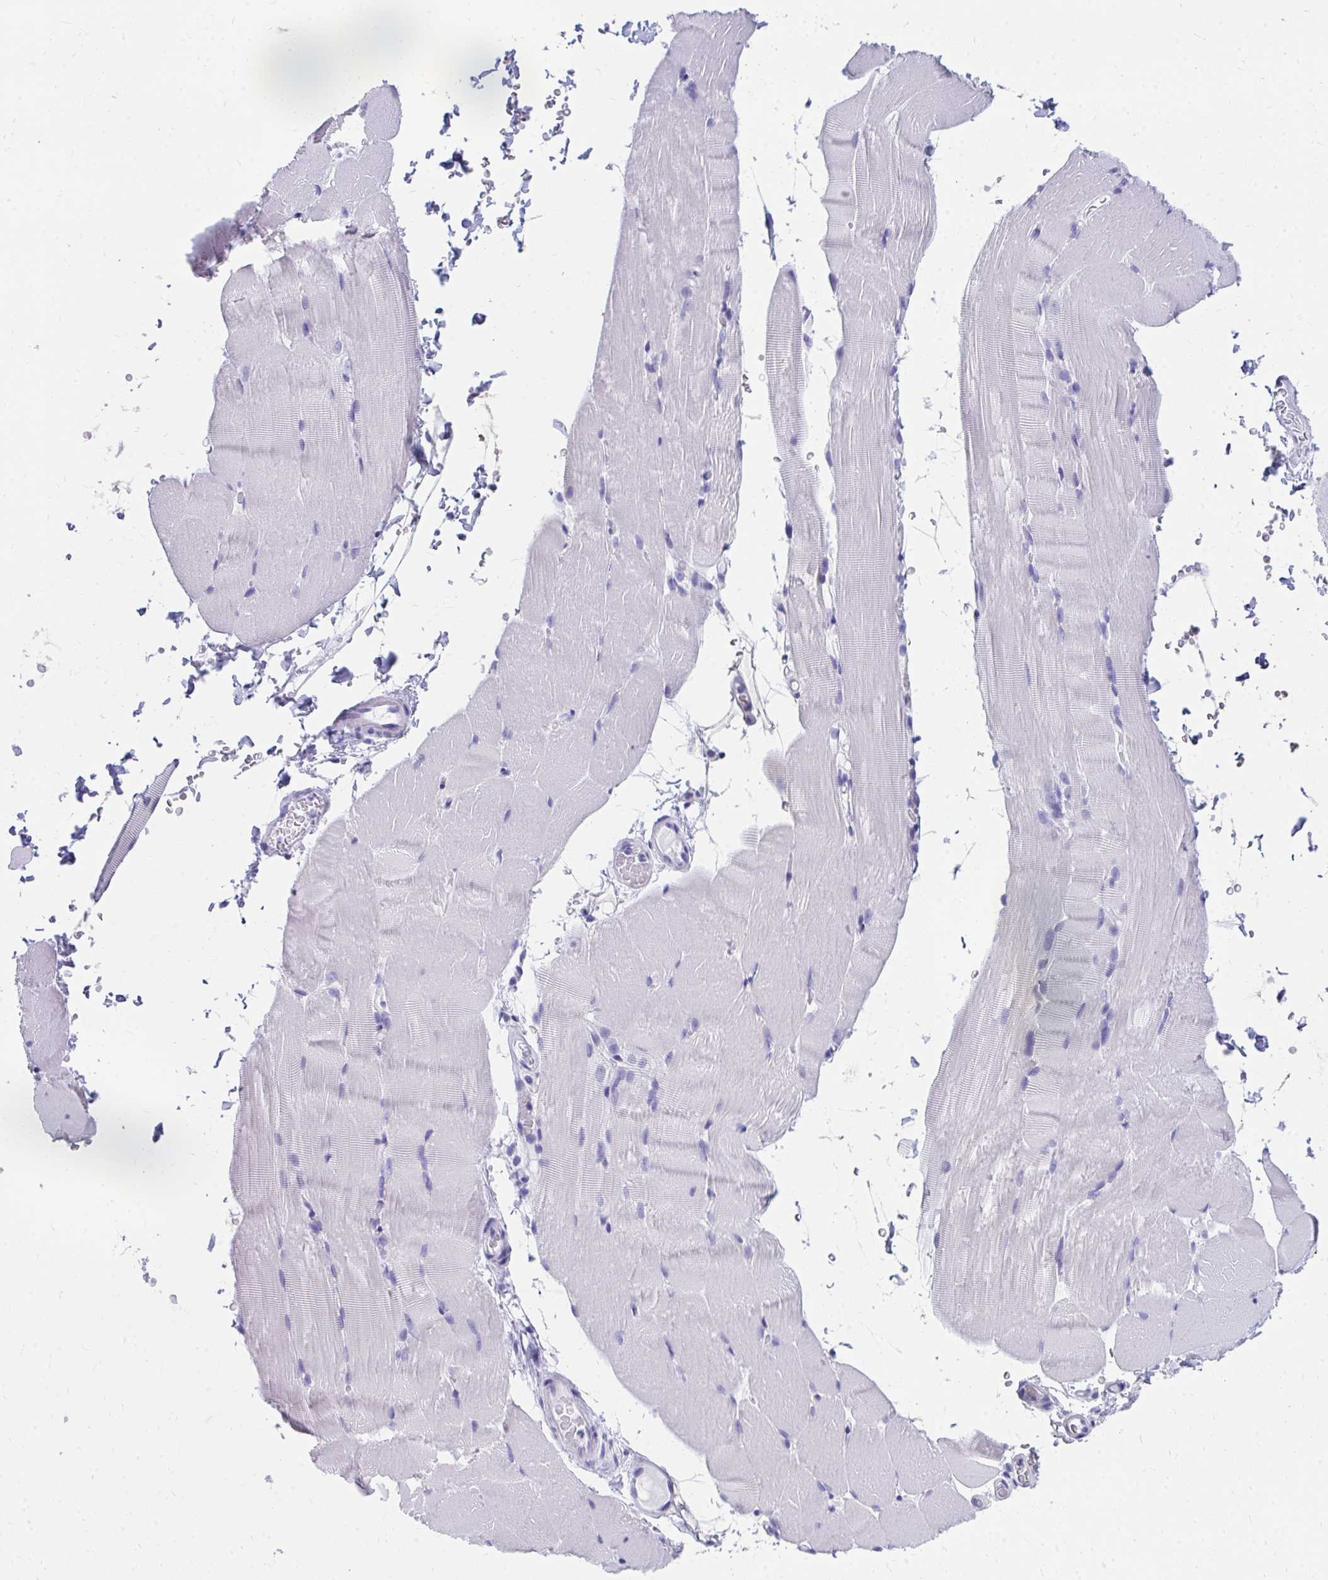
{"staining": {"intensity": "negative", "quantity": "none", "location": "none"}, "tissue": "skeletal muscle", "cell_type": "Myocytes", "image_type": "normal", "snomed": [{"axis": "morphology", "description": "Normal tissue, NOS"}, {"axis": "topography", "description": "Skeletal muscle"}], "caption": "Immunohistochemistry photomicrograph of benign skeletal muscle: skeletal muscle stained with DAB reveals no significant protein positivity in myocytes.", "gene": "HGD", "patient": {"sex": "female", "age": 37}}